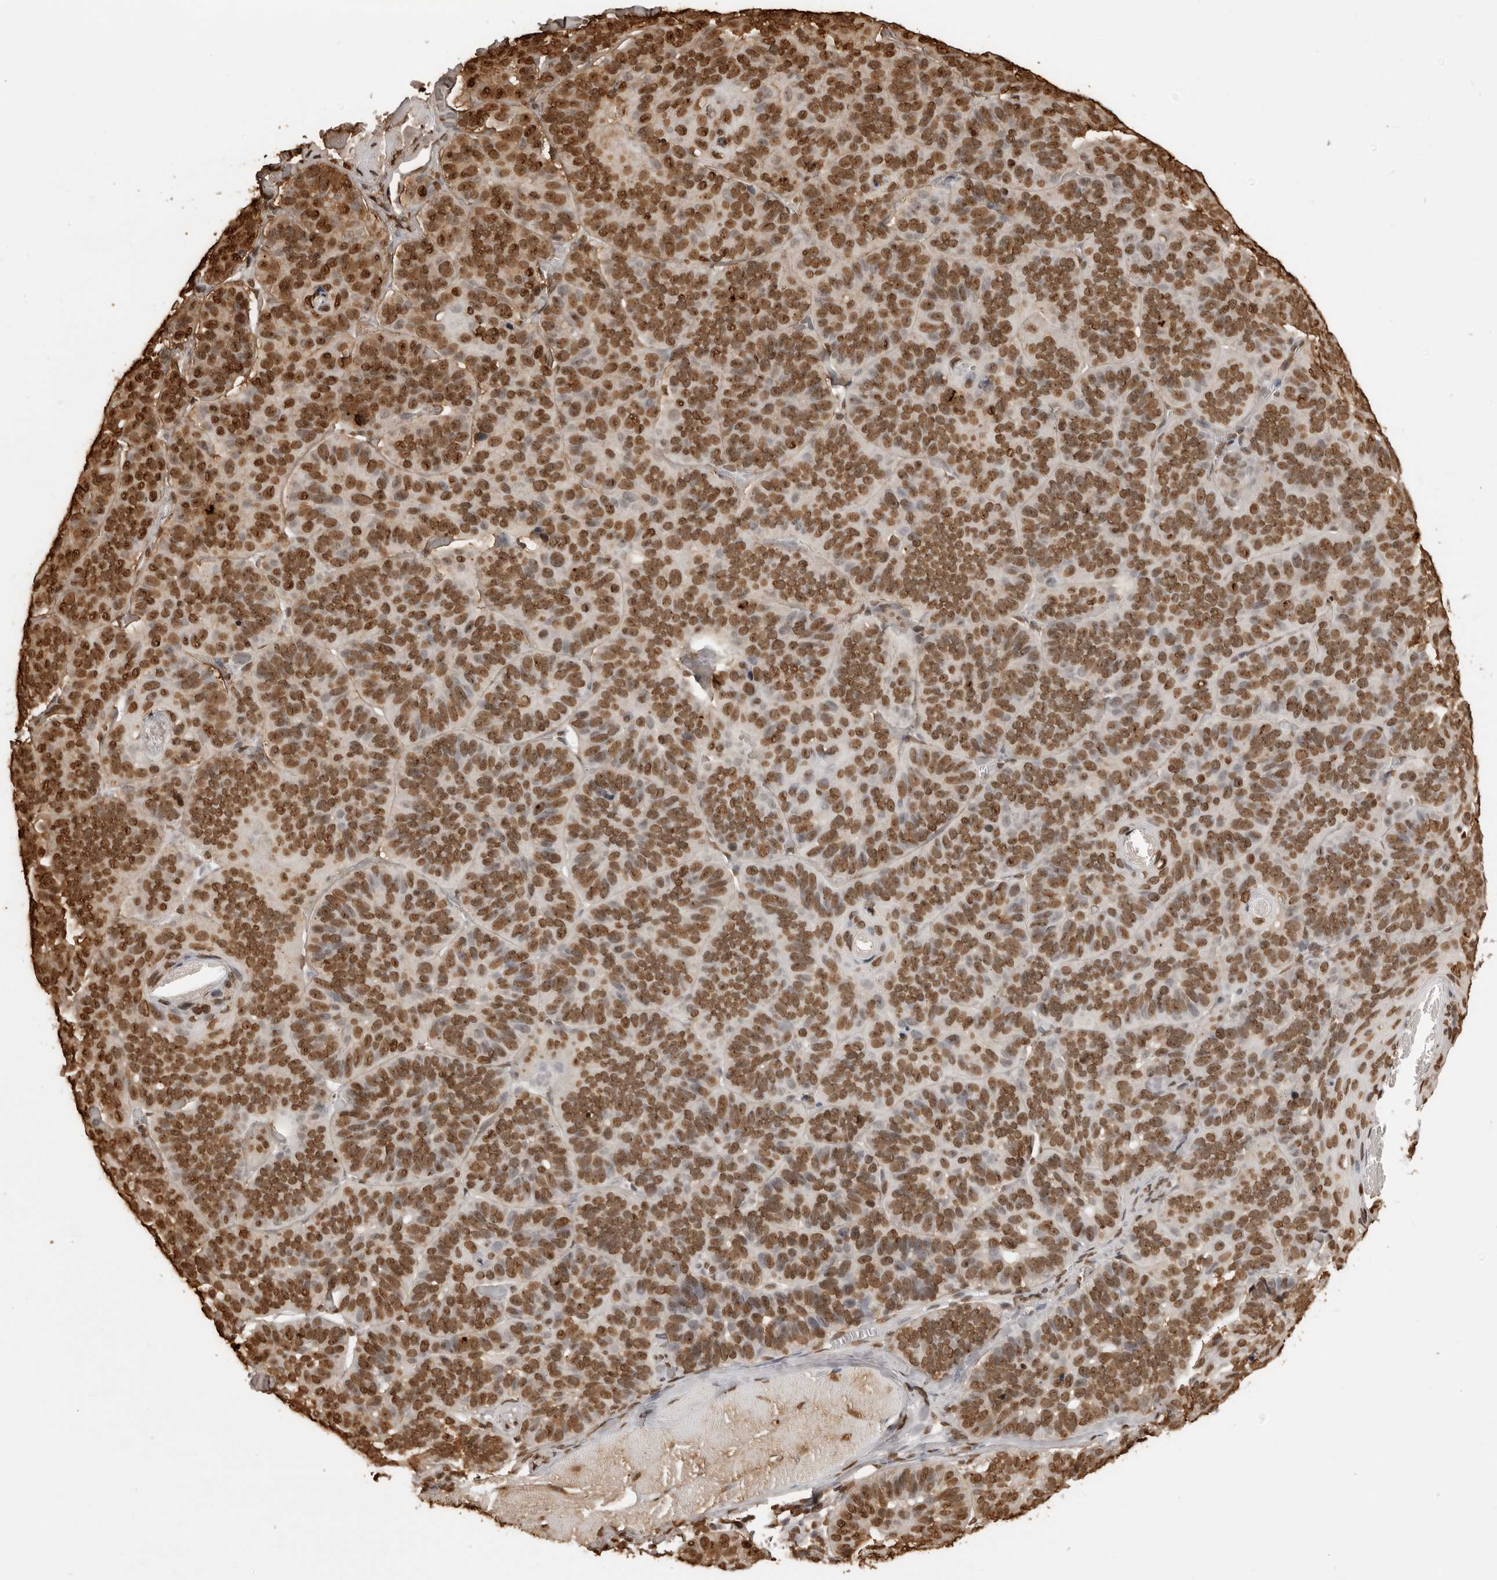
{"staining": {"intensity": "strong", "quantity": ">75%", "location": "nuclear"}, "tissue": "skin cancer", "cell_type": "Tumor cells", "image_type": "cancer", "snomed": [{"axis": "morphology", "description": "Basal cell carcinoma"}, {"axis": "topography", "description": "Skin"}], "caption": "Protein staining displays strong nuclear positivity in approximately >75% of tumor cells in skin cancer. (DAB = brown stain, brightfield microscopy at high magnification).", "gene": "ZFP91", "patient": {"sex": "male", "age": 62}}